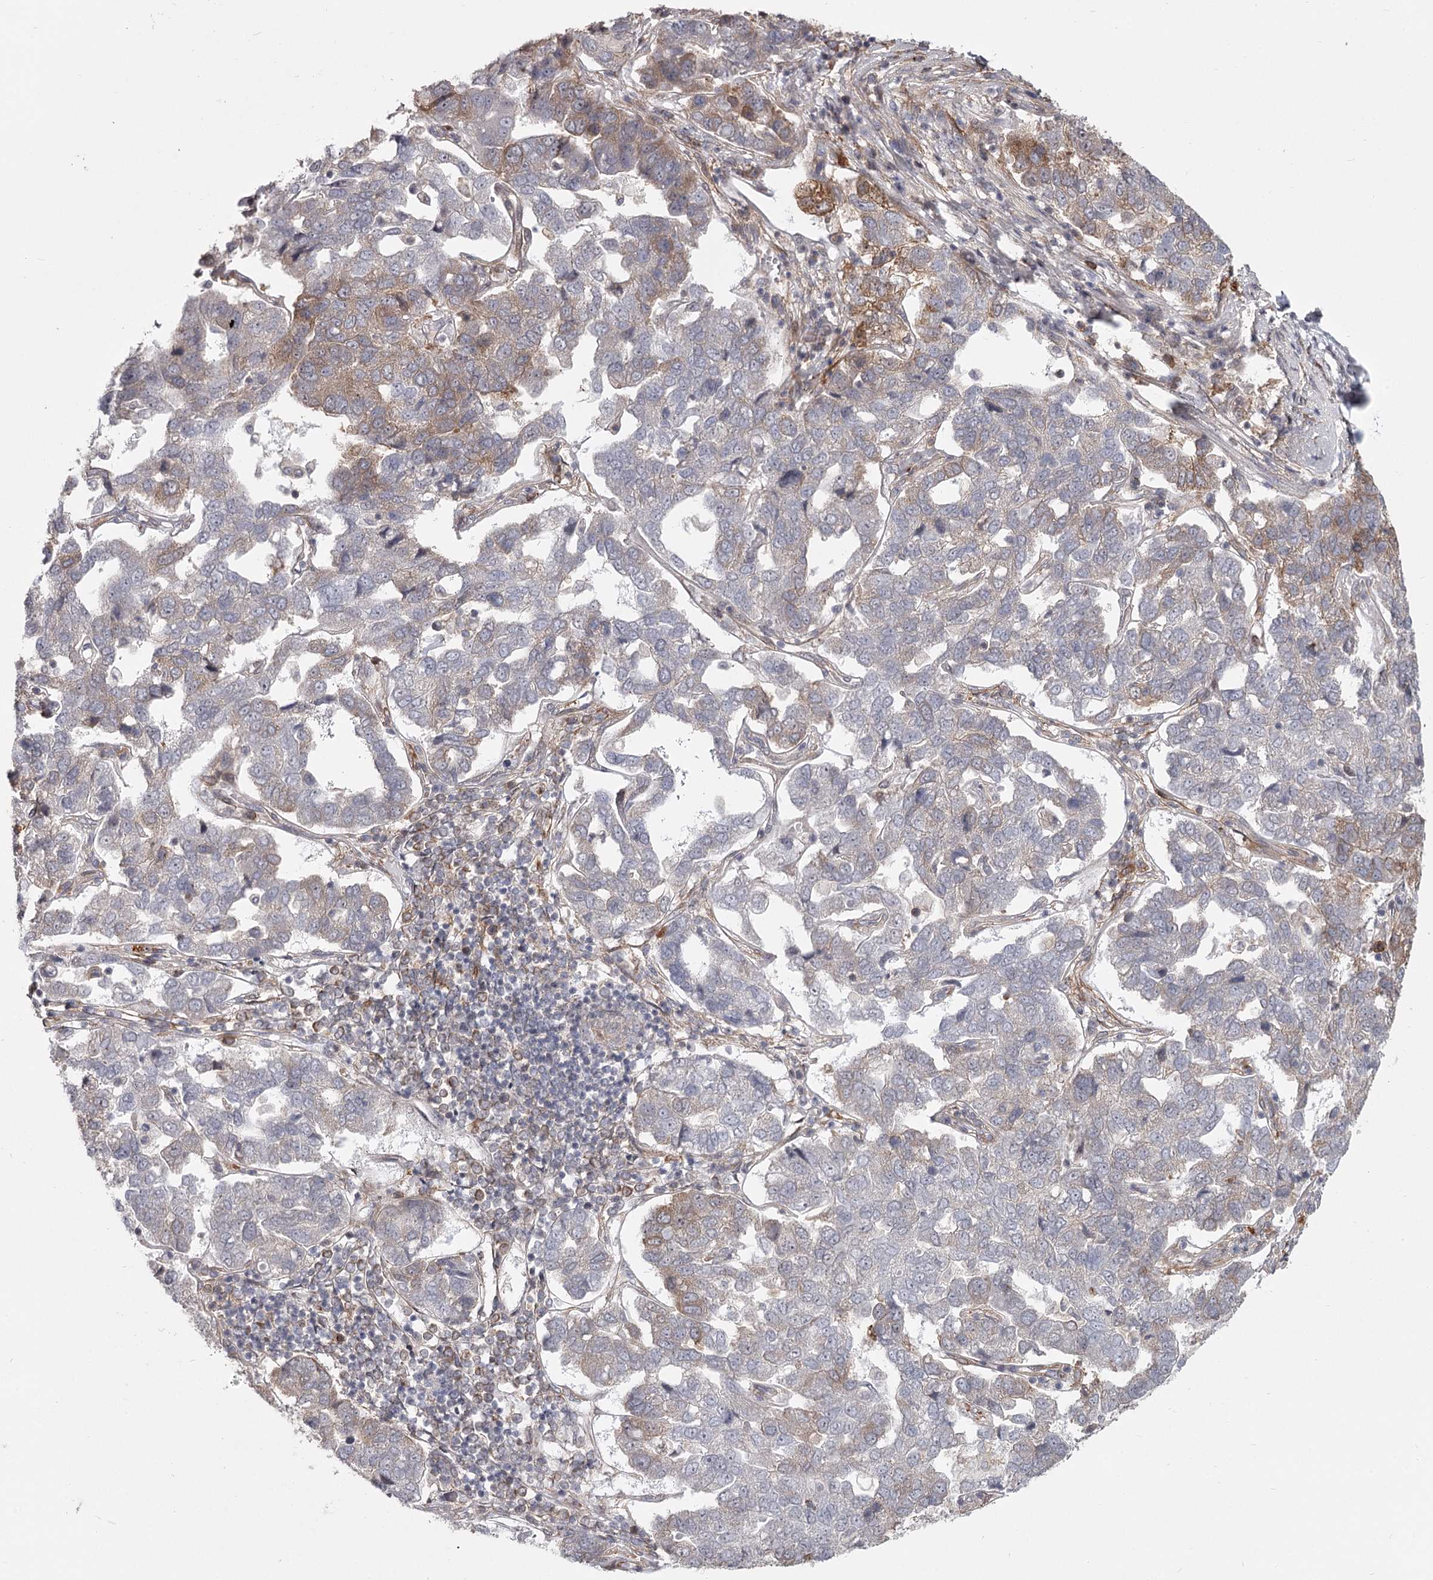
{"staining": {"intensity": "strong", "quantity": "<25%", "location": "cytoplasmic/membranous"}, "tissue": "pancreatic cancer", "cell_type": "Tumor cells", "image_type": "cancer", "snomed": [{"axis": "morphology", "description": "Adenocarcinoma, NOS"}, {"axis": "topography", "description": "Pancreas"}], "caption": "Pancreatic cancer (adenocarcinoma) stained with immunohistochemistry (IHC) exhibits strong cytoplasmic/membranous positivity in approximately <25% of tumor cells. The staining is performed using DAB brown chromogen to label protein expression. The nuclei are counter-stained blue using hematoxylin.", "gene": "CCNG2", "patient": {"sex": "female", "age": 61}}